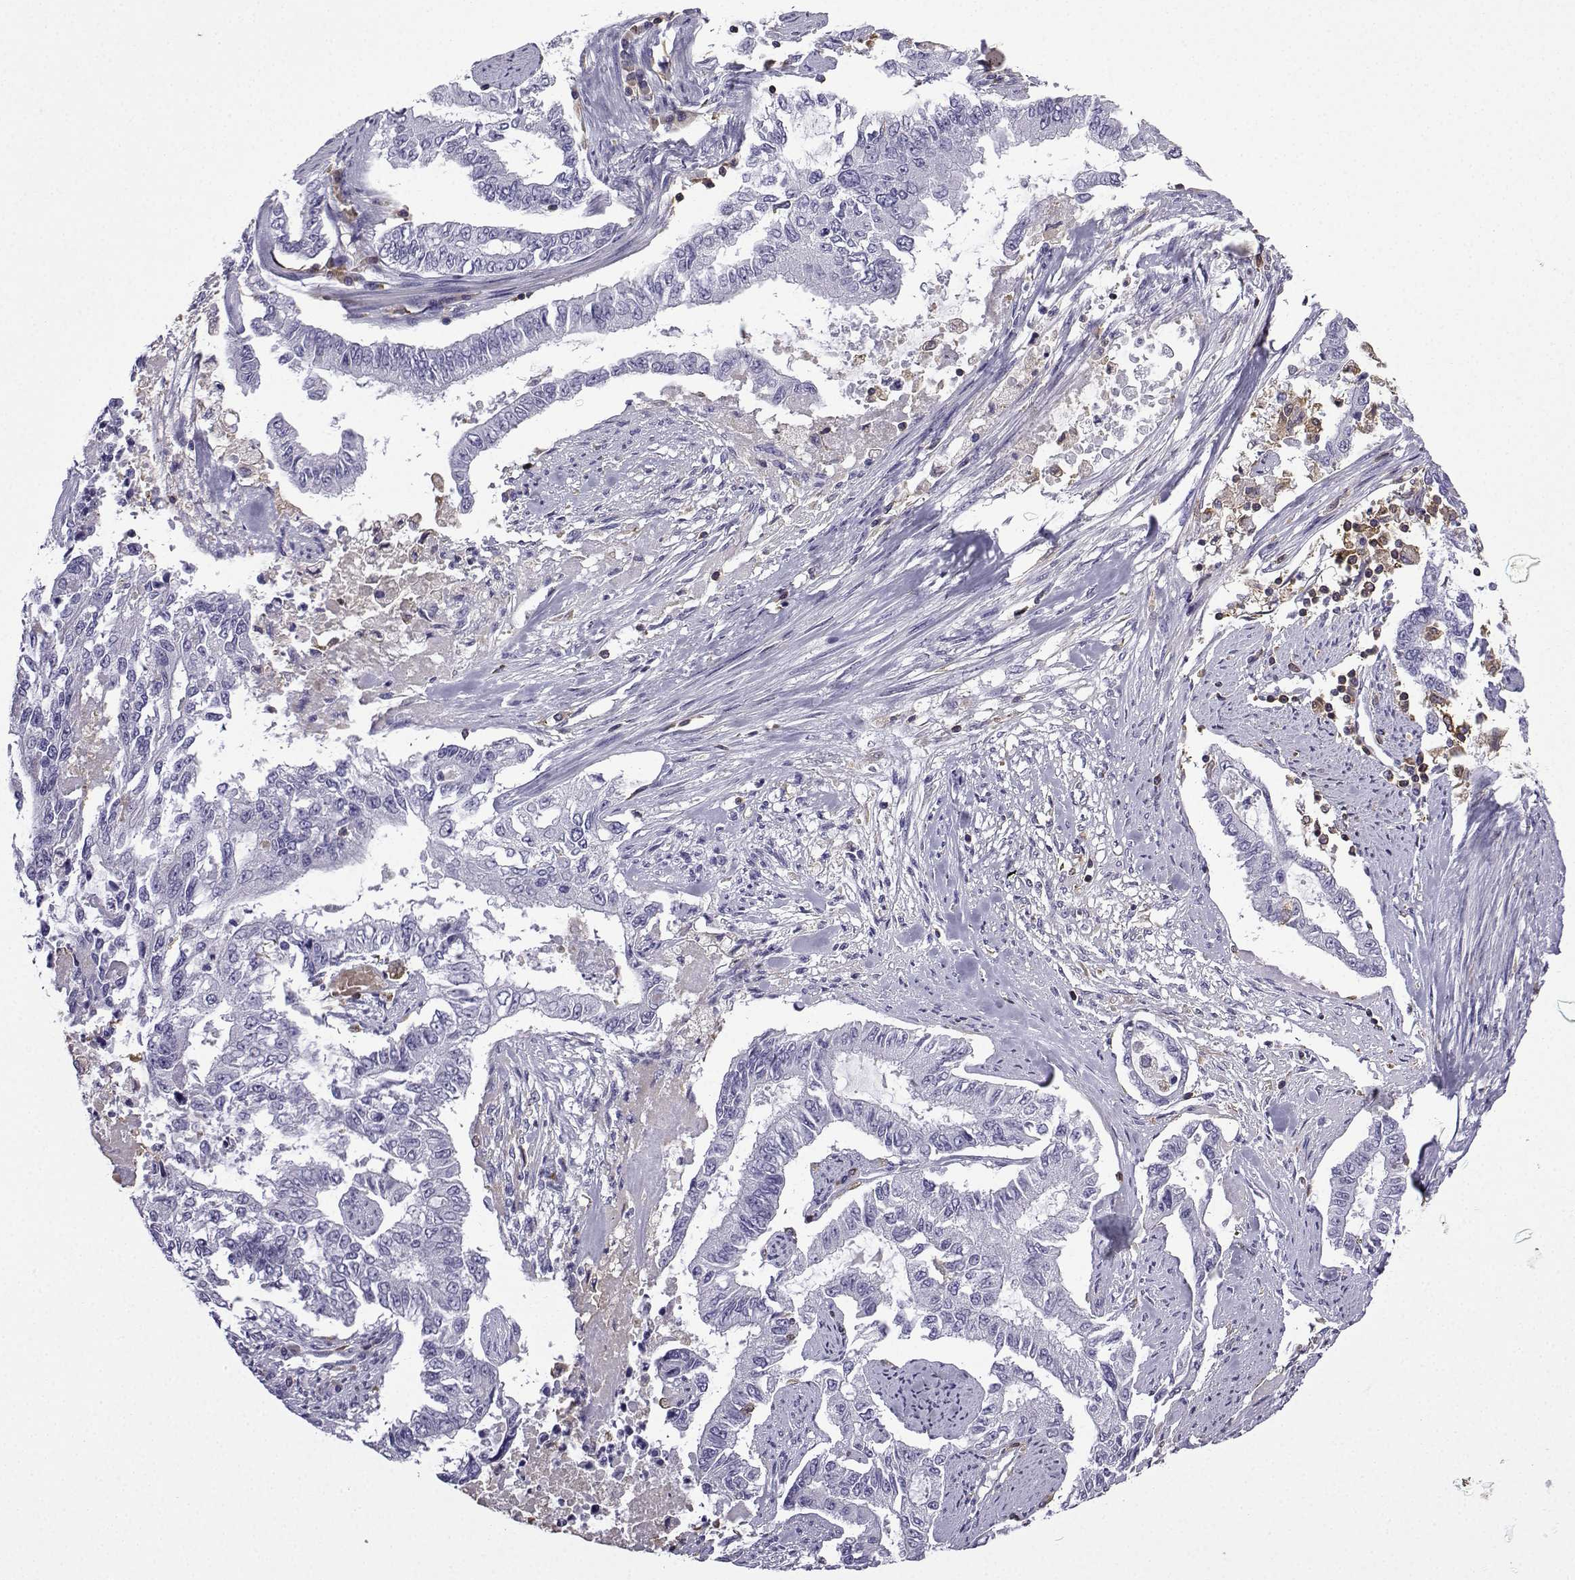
{"staining": {"intensity": "negative", "quantity": "none", "location": "none"}, "tissue": "endometrial cancer", "cell_type": "Tumor cells", "image_type": "cancer", "snomed": [{"axis": "morphology", "description": "Adenocarcinoma, NOS"}, {"axis": "topography", "description": "Uterus"}], "caption": "Endometrial cancer was stained to show a protein in brown. There is no significant positivity in tumor cells.", "gene": "DOCK10", "patient": {"sex": "female", "age": 59}}